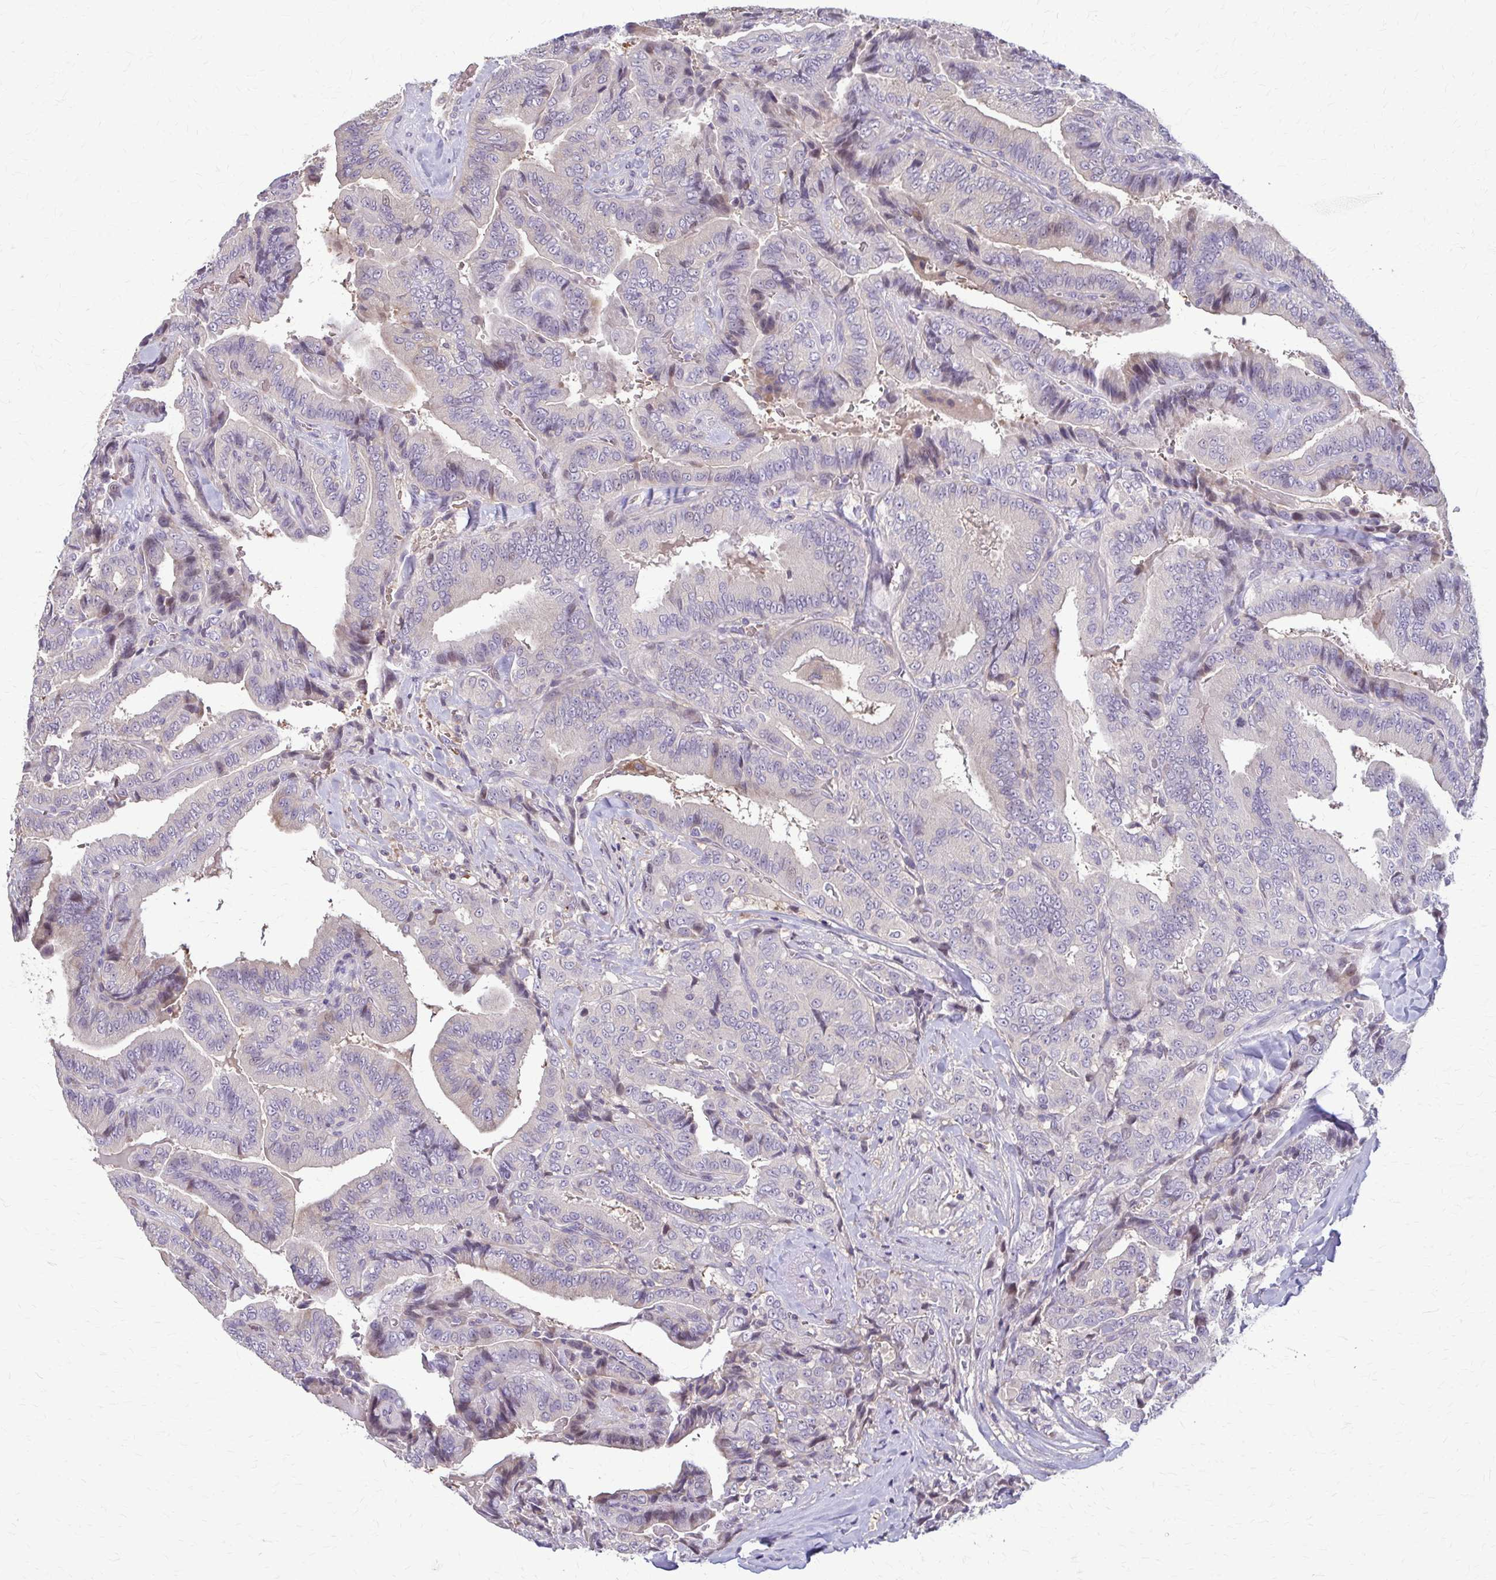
{"staining": {"intensity": "negative", "quantity": "none", "location": "none"}, "tissue": "thyroid cancer", "cell_type": "Tumor cells", "image_type": "cancer", "snomed": [{"axis": "morphology", "description": "Papillary adenocarcinoma, NOS"}, {"axis": "topography", "description": "Thyroid gland"}], "caption": "Thyroid cancer was stained to show a protein in brown. There is no significant positivity in tumor cells.", "gene": "ZNF34", "patient": {"sex": "male", "age": 61}}